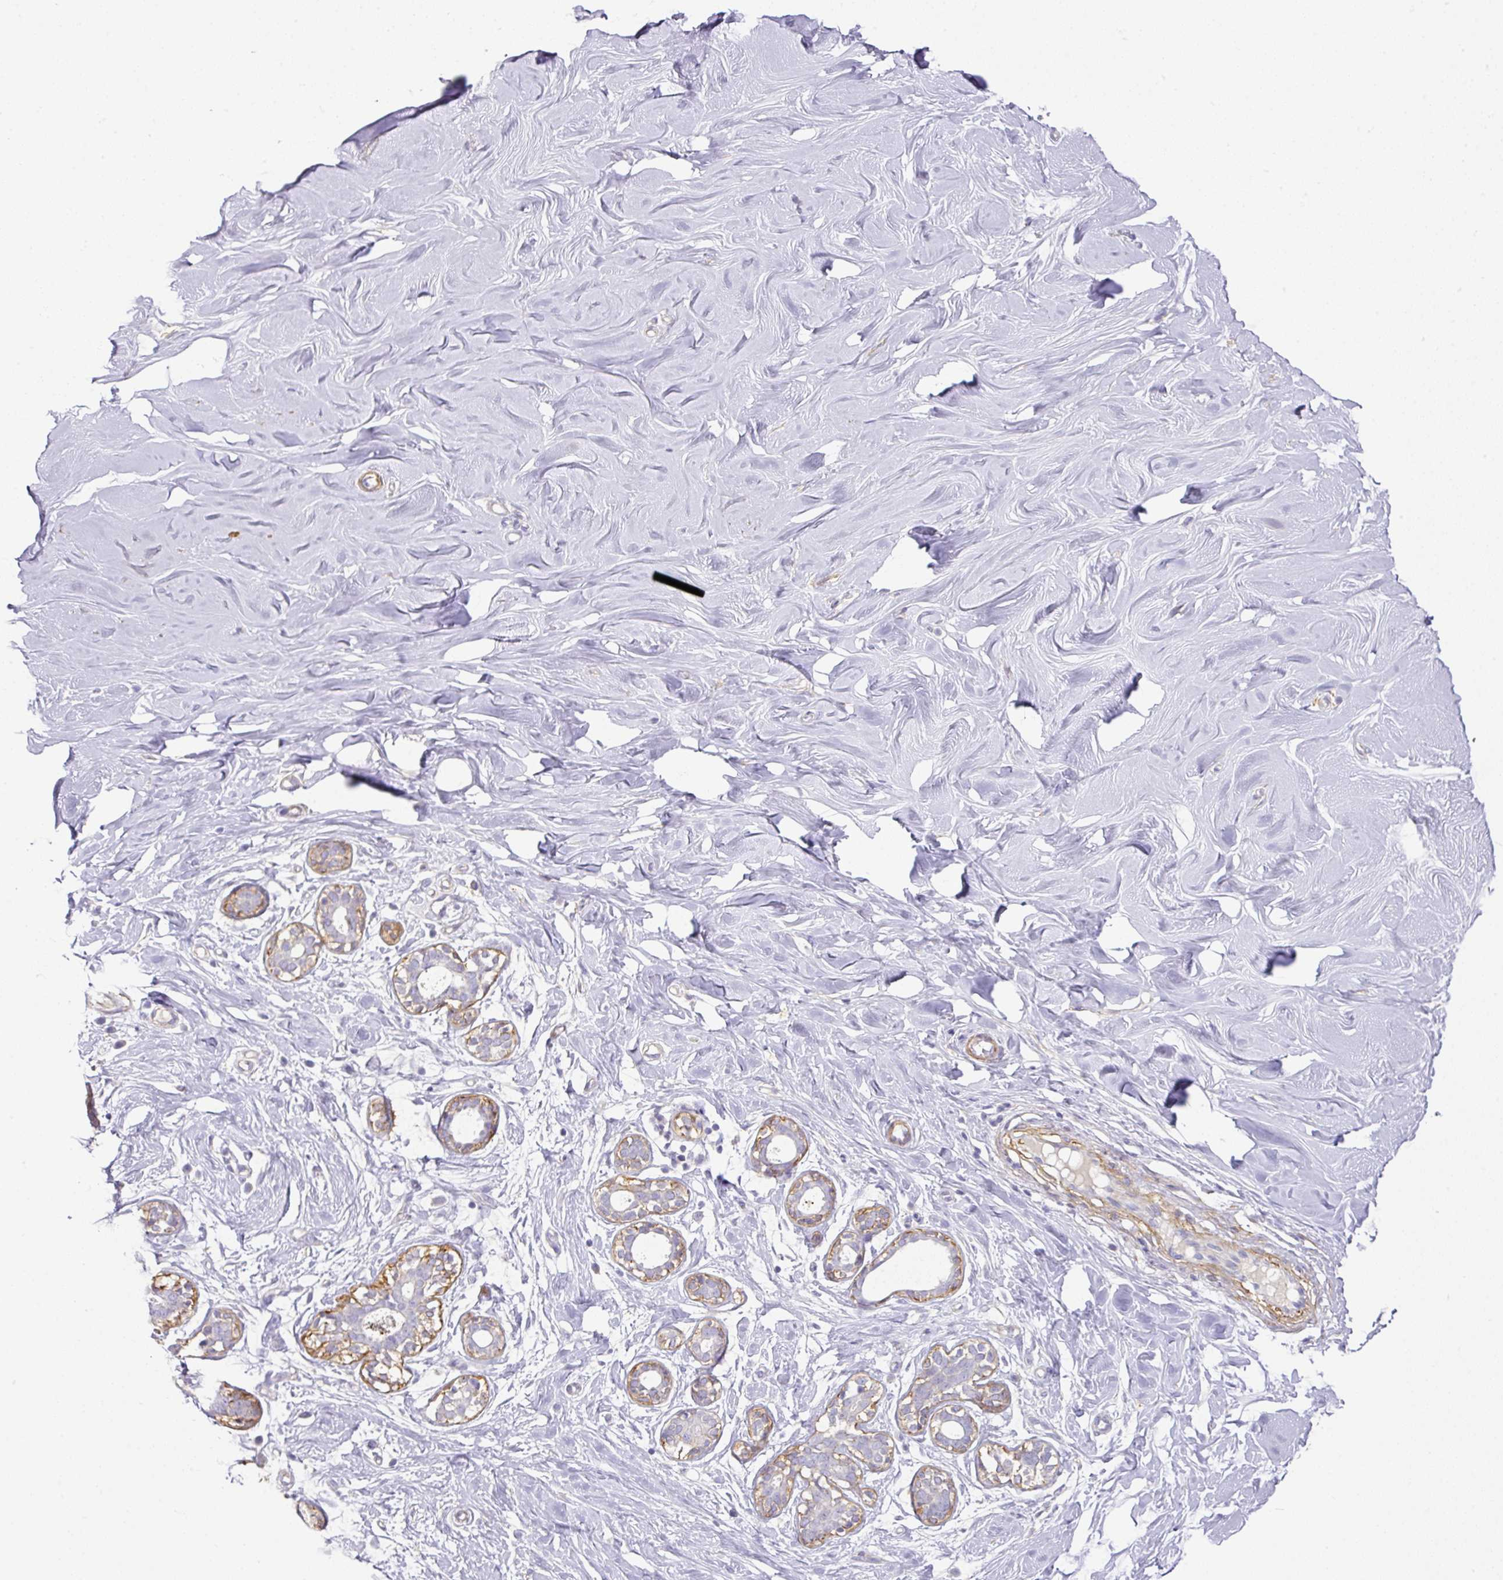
{"staining": {"intensity": "negative", "quantity": "none", "location": "none"}, "tissue": "breast", "cell_type": "Adipocytes", "image_type": "normal", "snomed": [{"axis": "morphology", "description": "Normal tissue, NOS"}, {"axis": "topography", "description": "Breast"}], "caption": "Immunohistochemical staining of unremarkable human breast displays no significant expression in adipocytes.", "gene": "TARM1", "patient": {"sex": "female", "age": 27}}